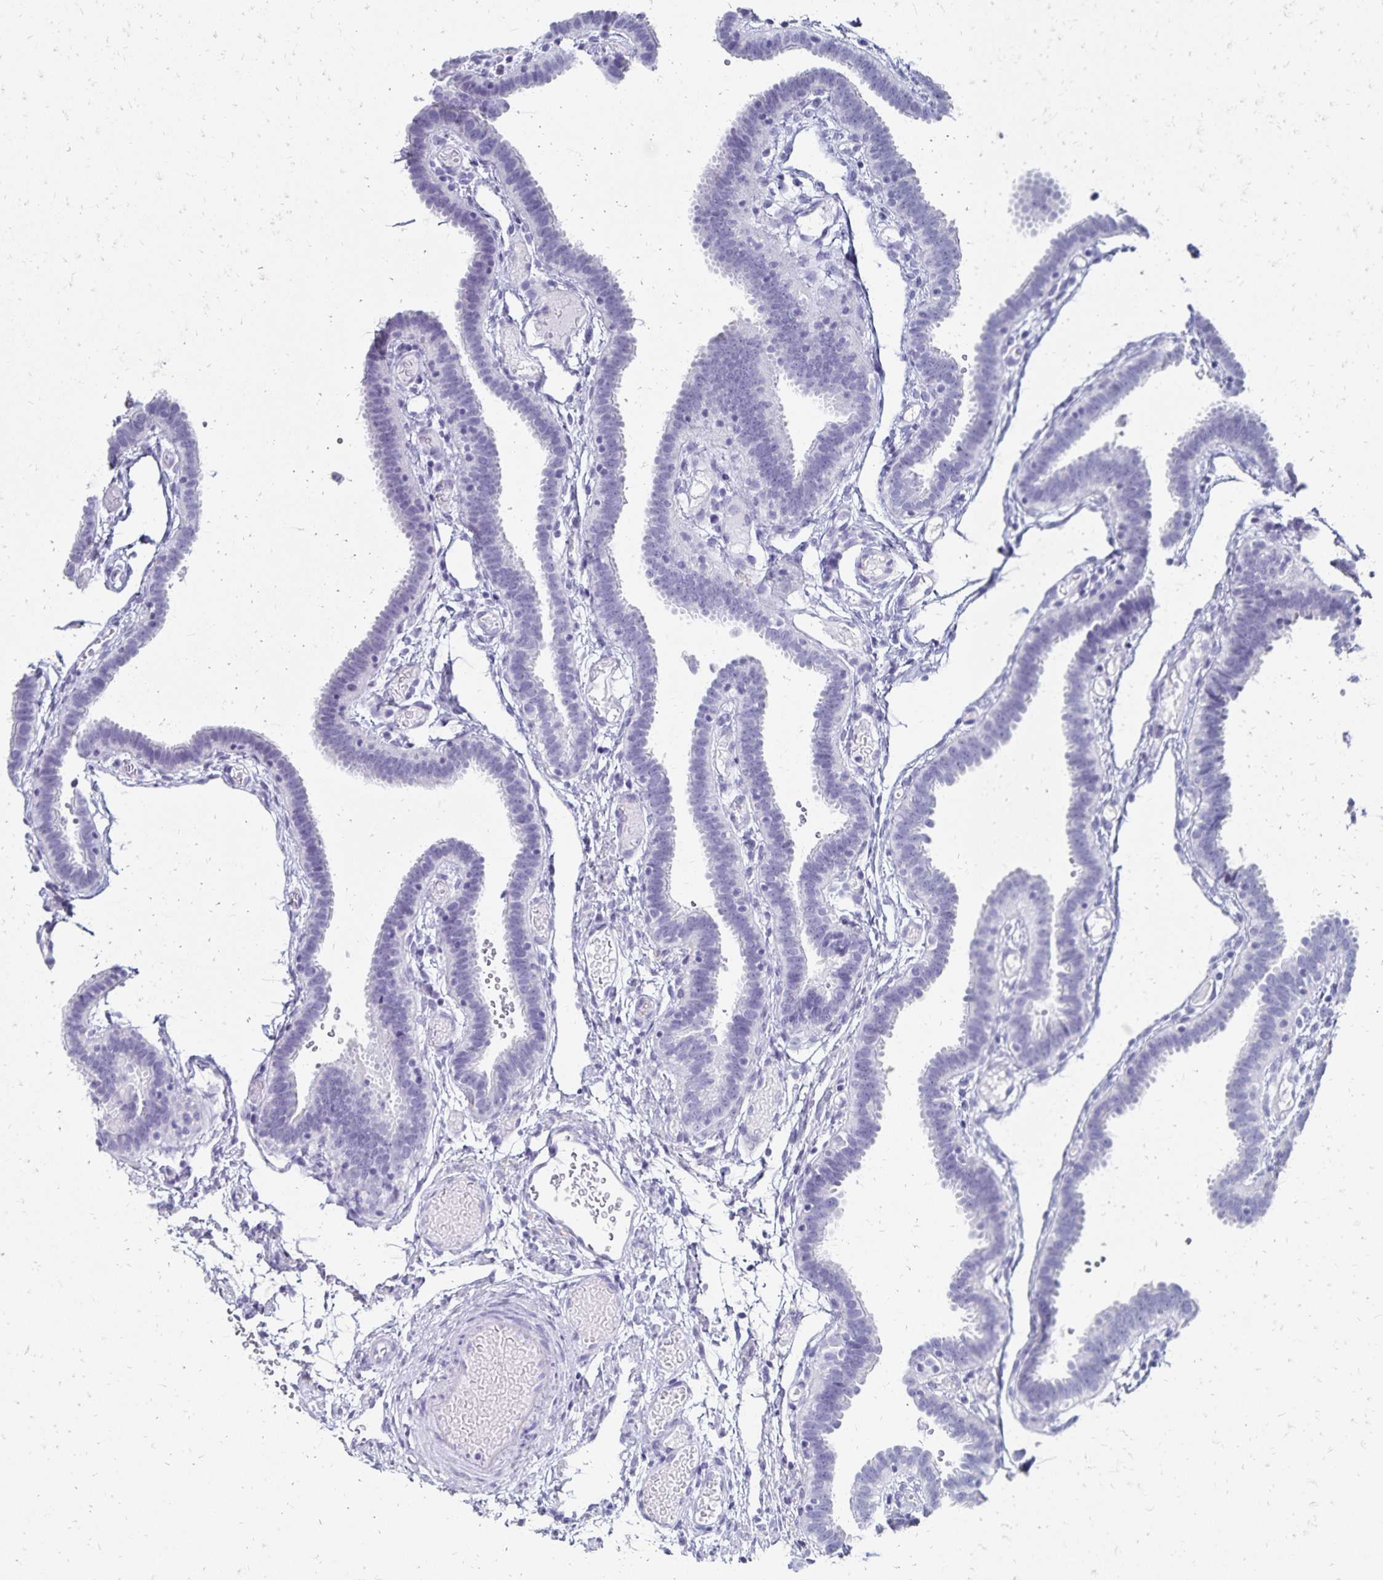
{"staining": {"intensity": "negative", "quantity": "none", "location": "none"}, "tissue": "fallopian tube", "cell_type": "Glandular cells", "image_type": "normal", "snomed": [{"axis": "morphology", "description": "Normal tissue, NOS"}, {"axis": "topography", "description": "Fallopian tube"}], "caption": "High magnification brightfield microscopy of benign fallopian tube stained with DAB (3,3'-diaminobenzidine) (brown) and counterstained with hematoxylin (blue): glandular cells show no significant staining.", "gene": "GIP", "patient": {"sex": "female", "age": 37}}